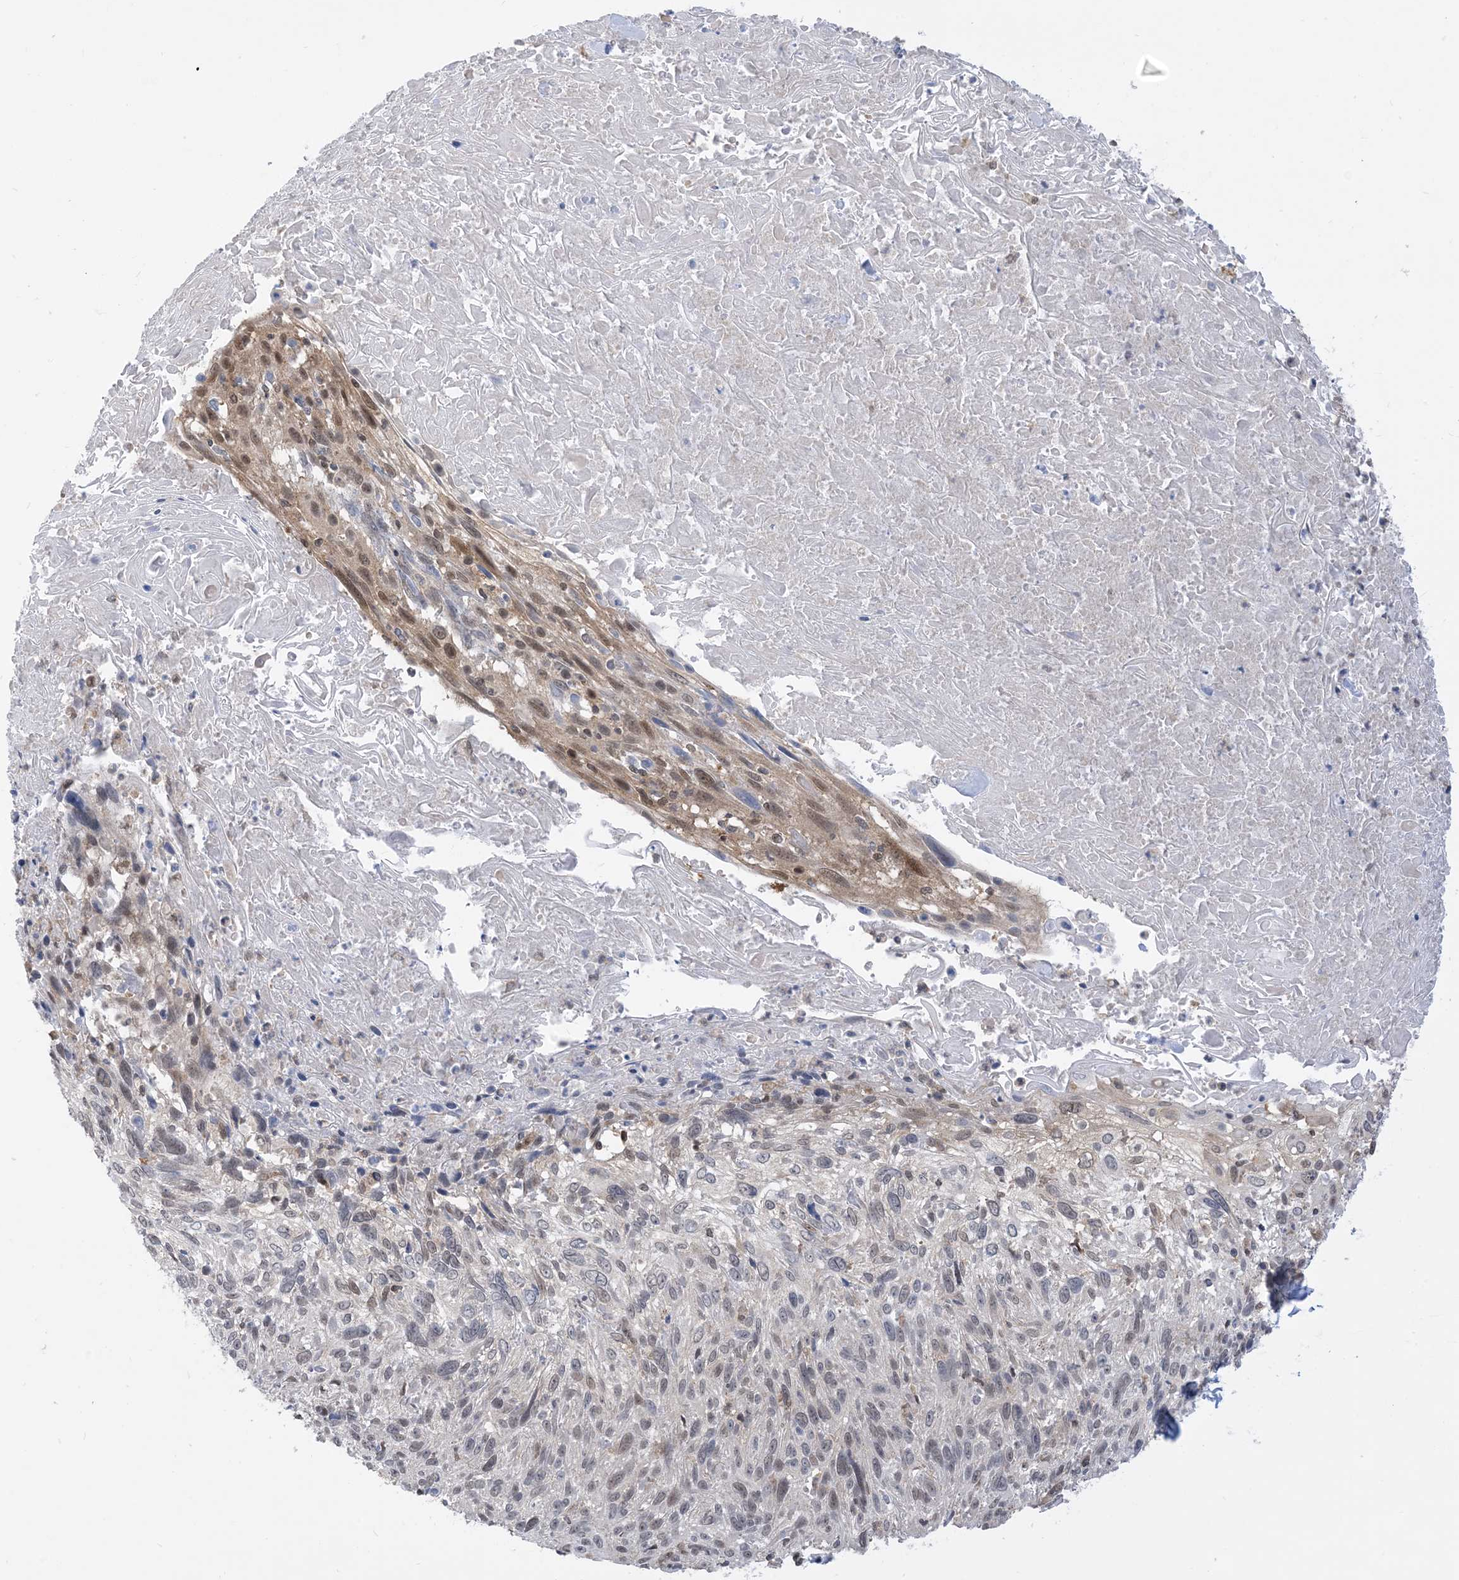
{"staining": {"intensity": "moderate", "quantity": "<25%", "location": "nuclear"}, "tissue": "cervical cancer", "cell_type": "Tumor cells", "image_type": "cancer", "snomed": [{"axis": "morphology", "description": "Squamous cell carcinoma, NOS"}, {"axis": "topography", "description": "Cervix"}], "caption": "Immunohistochemistry histopathology image of neoplastic tissue: human cervical squamous cell carcinoma stained using IHC displays low levels of moderate protein expression localized specifically in the nuclear of tumor cells, appearing as a nuclear brown color.", "gene": "CASP4", "patient": {"sex": "female", "age": 51}}